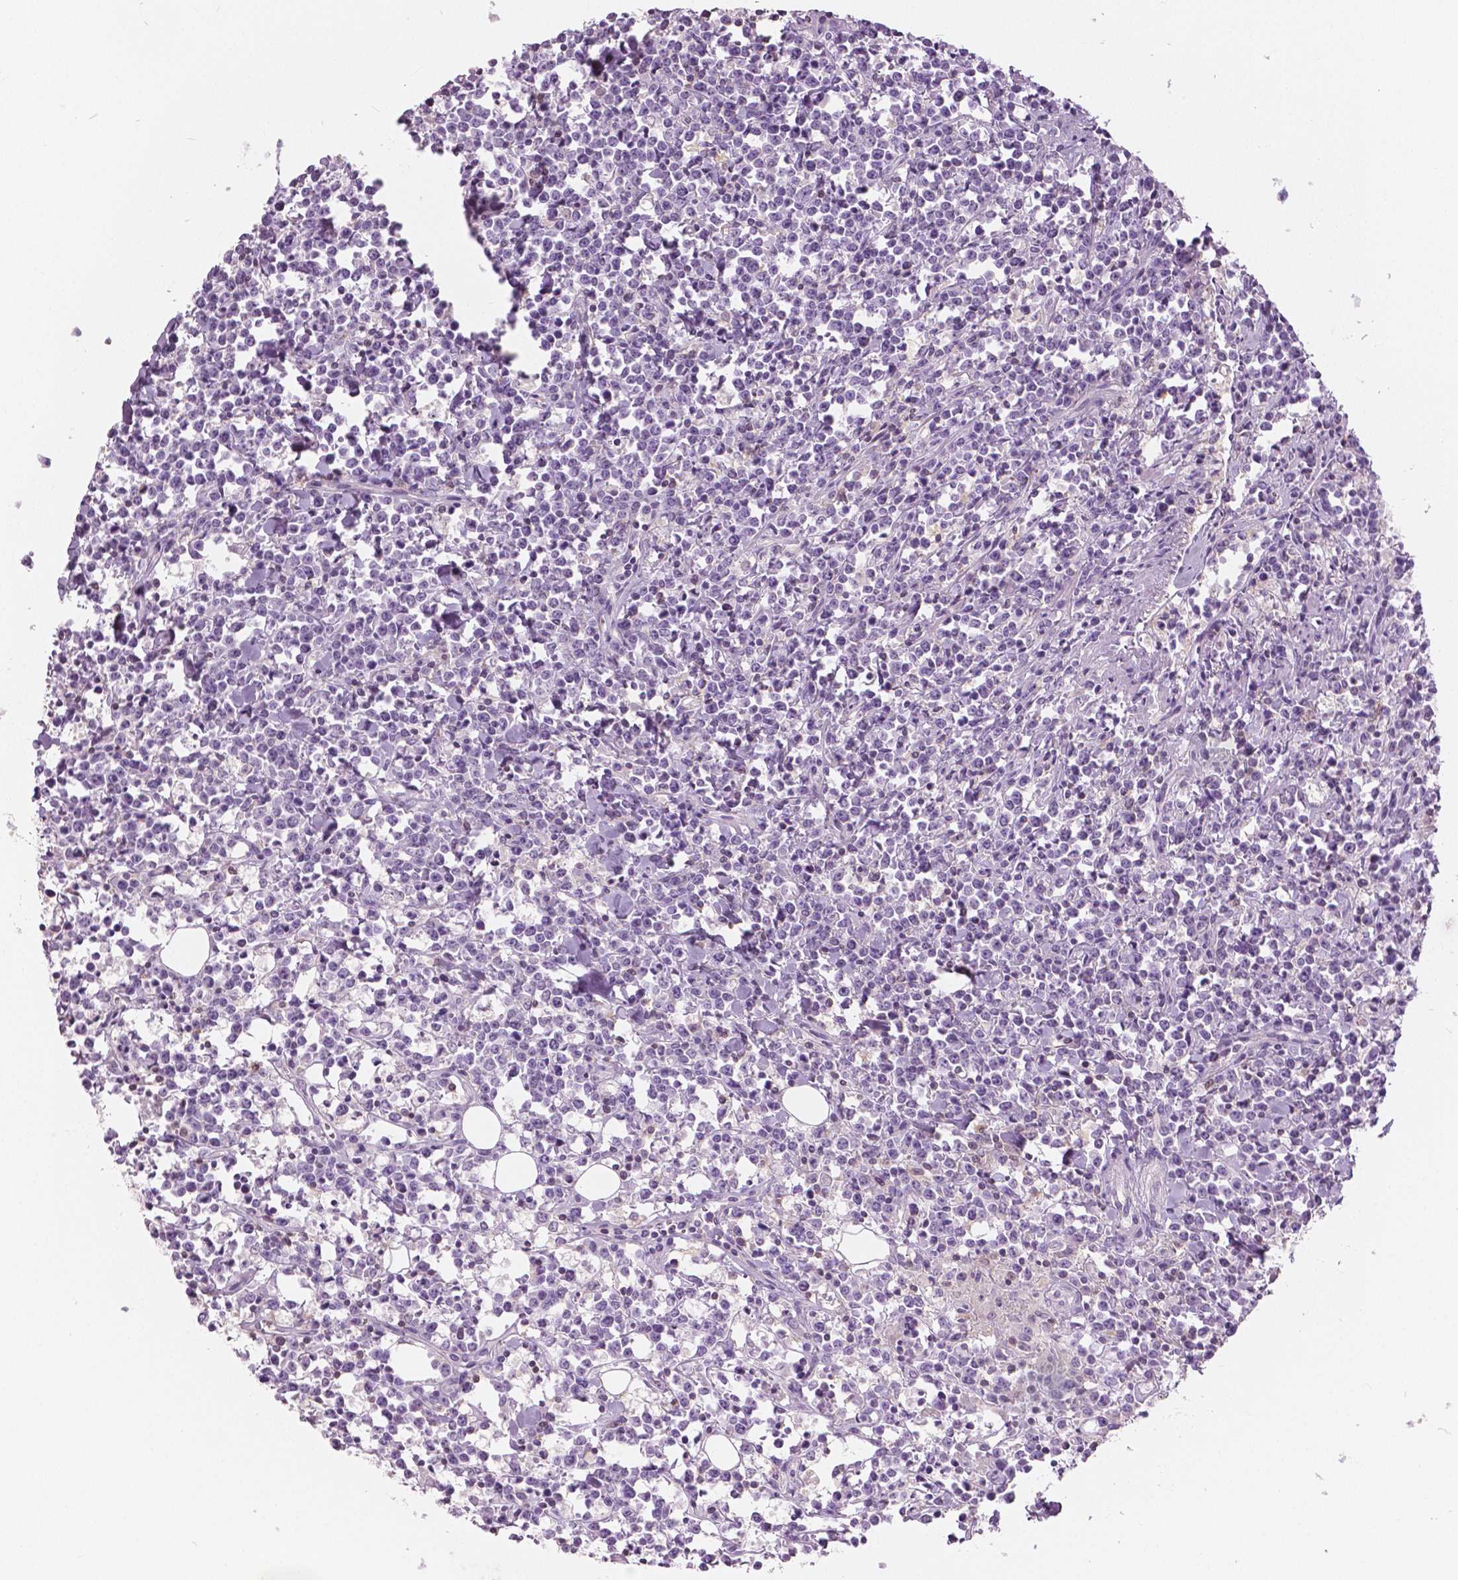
{"staining": {"intensity": "negative", "quantity": "none", "location": "none"}, "tissue": "lymphoma", "cell_type": "Tumor cells", "image_type": "cancer", "snomed": [{"axis": "morphology", "description": "Malignant lymphoma, non-Hodgkin's type, High grade"}, {"axis": "topography", "description": "Small intestine"}], "caption": "Tumor cells are negative for brown protein staining in malignant lymphoma, non-Hodgkin's type (high-grade). The staining is performed using DAB (3,3'-diaminobenzidine) brown chromogen with nuclei counter-stained in using hematoxylin.", "gene": "GALM", "patient": {"sex": "female", "age": 56}}